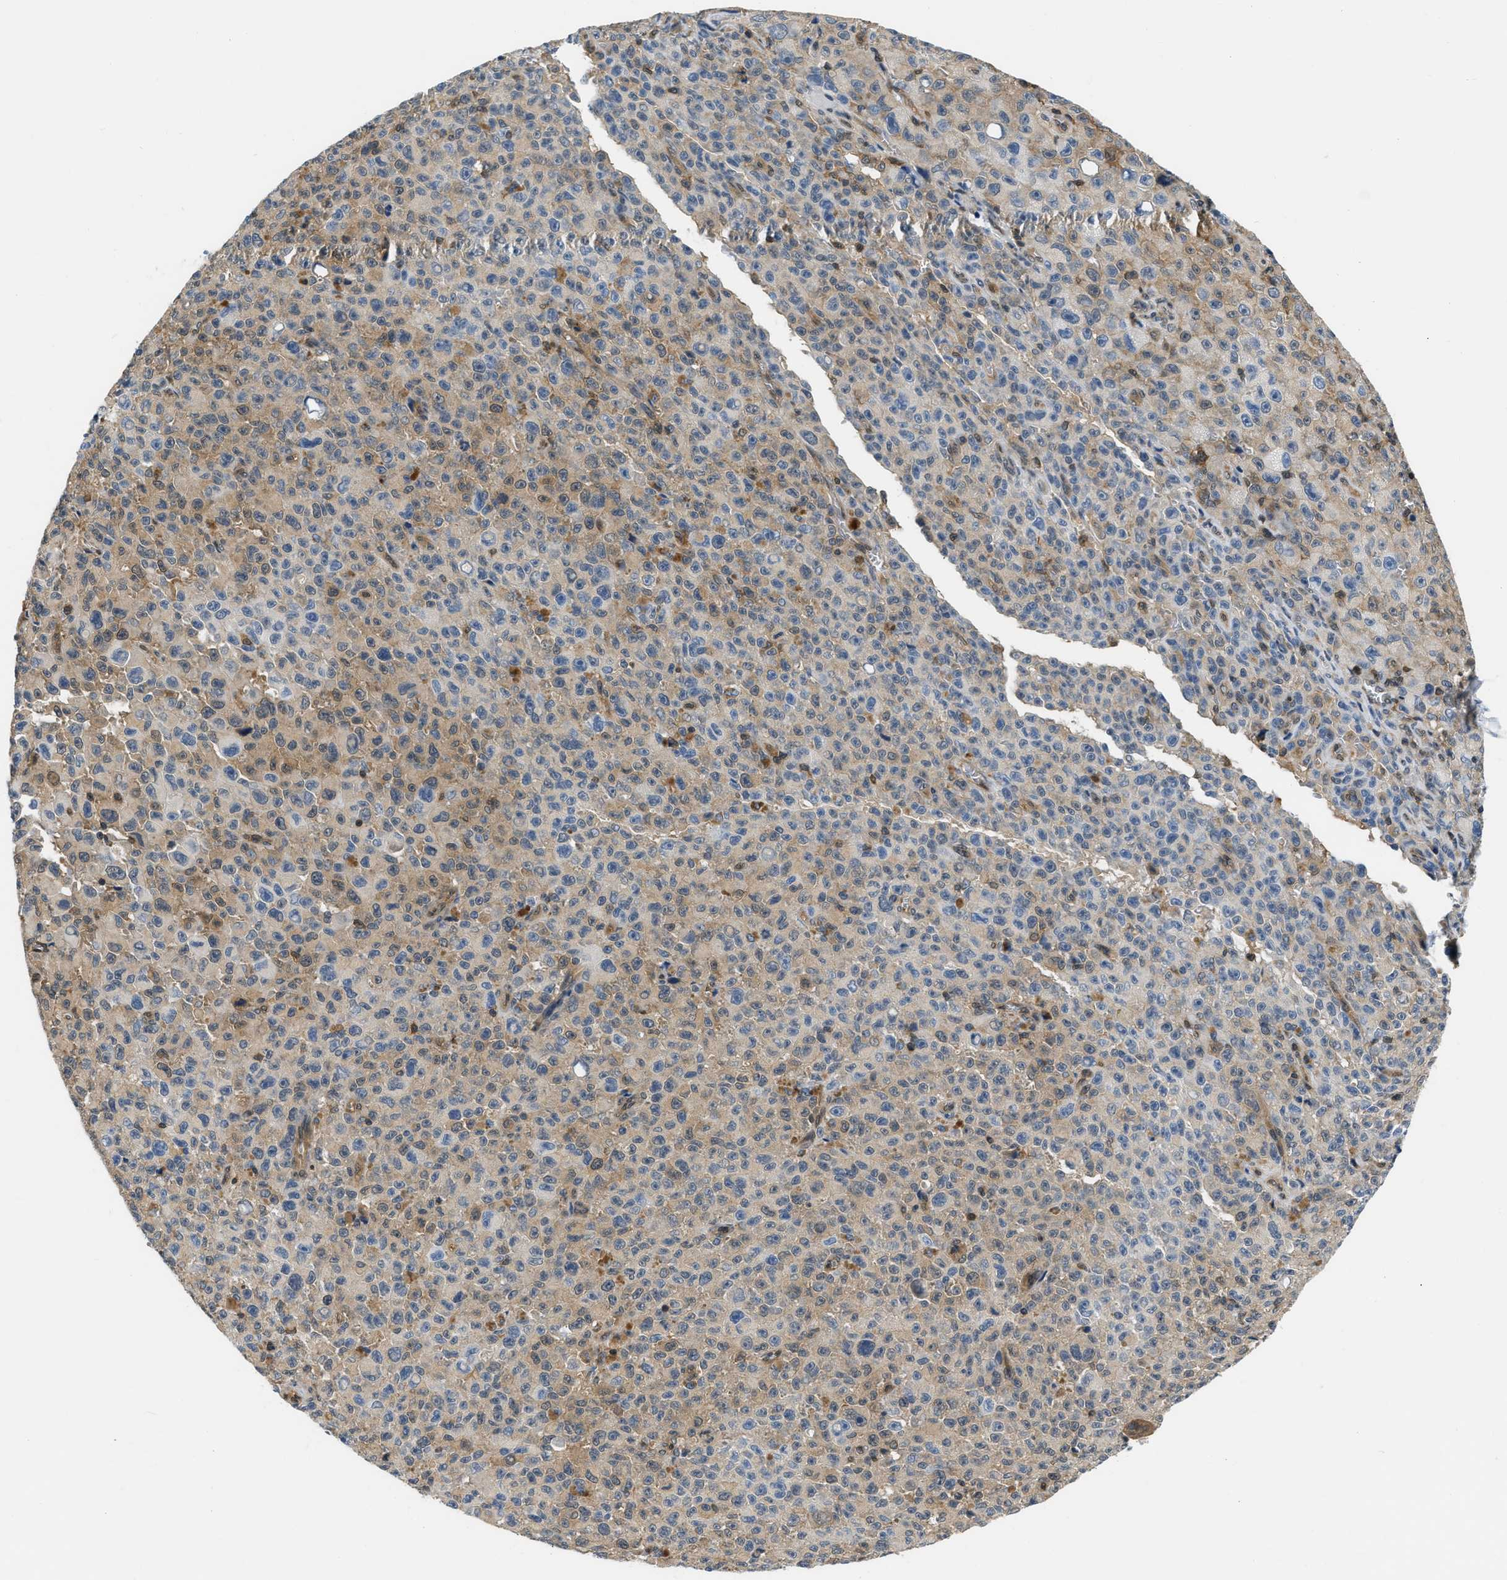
{"staining": {"intensity": "moderate", "quantity": "25%-75%", "location": "cytoplasmic/membranous"}, "tissue": "melanoma", "cell_type": "Tumor cells", "image_type": "cancer", "snomed": [{"axis": "morphology", "description": "Malignant melanoma, NOS"}, {"axis": "topography", "description": "Skin"}], "caption": "IHC of human melanoma reveals medium levels of moderate cytoplasmic/membranous staining in approximately 25%-75% of tumor cells.", "gene": "EIF4EBP2", "patient": {"sex": "female", "age": 82}}